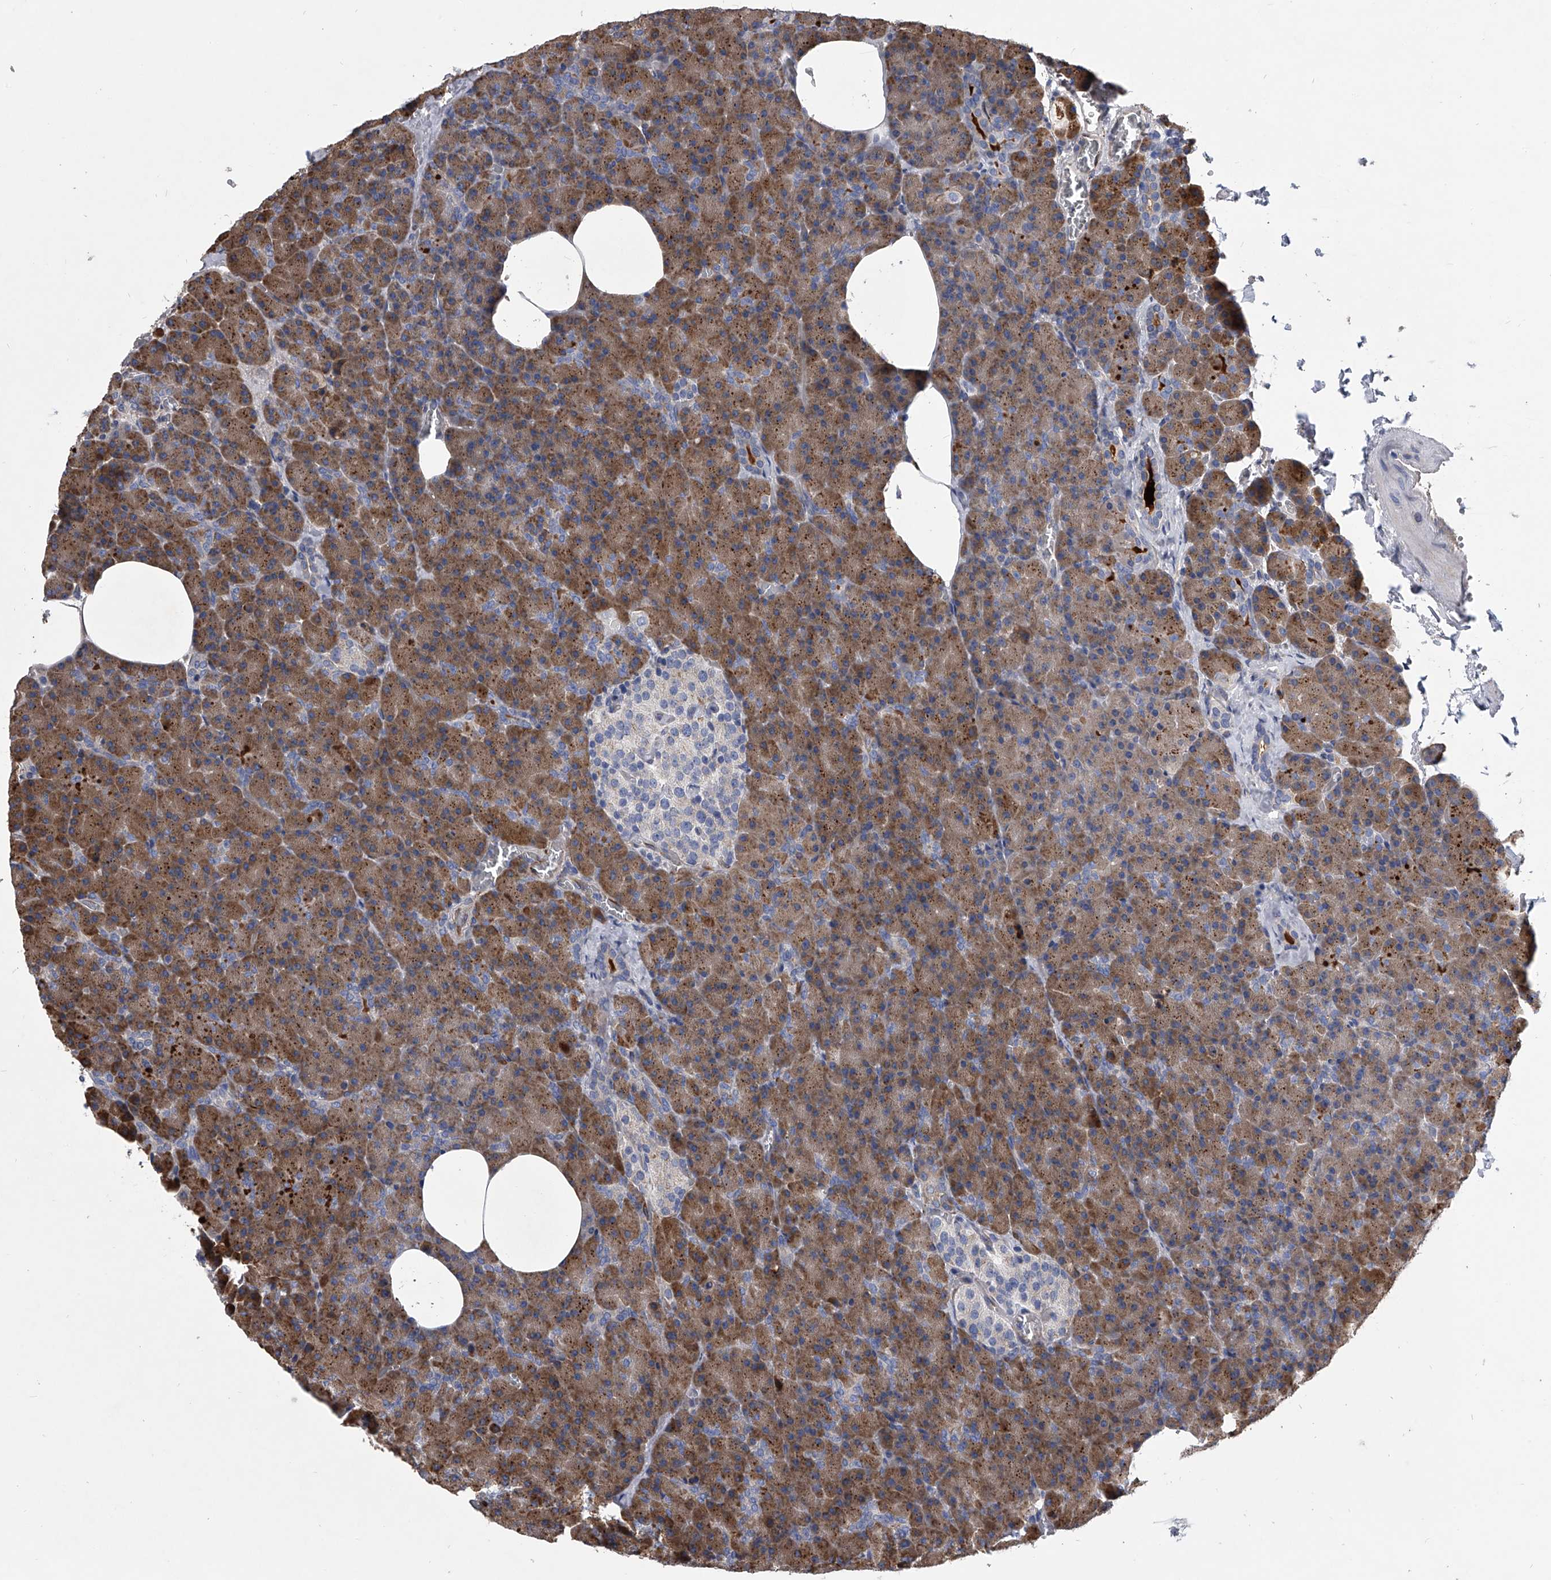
{"staining": {"intensity": "strong", "quantity": ">75%", "location": "cytoplasmic/membranous"}, "tissue": "pancreas", "cell_type": "Exocrine glandular cells", "image_type": "normal", "snomed": [{"axis": "morphology", "description": "Normal tissue, NOS"}, {"axis": "morphology", "description": "Carcinoid, malignant, NOS"}, {"axis": "topography", "description": "Pancreas"}], "caption": "Immunohistochemistry (IHC) micrograph of normal pancreas: pancreas stained using IHC reveals high levels of strong protein expression localized specifically in the cytoplasmic/membranous of exocrine glandular cells, appearing as a cytoplasmic/membranous brown color.", "gene": "CCR4", "patient": {"sex": "female", "age": 35}}